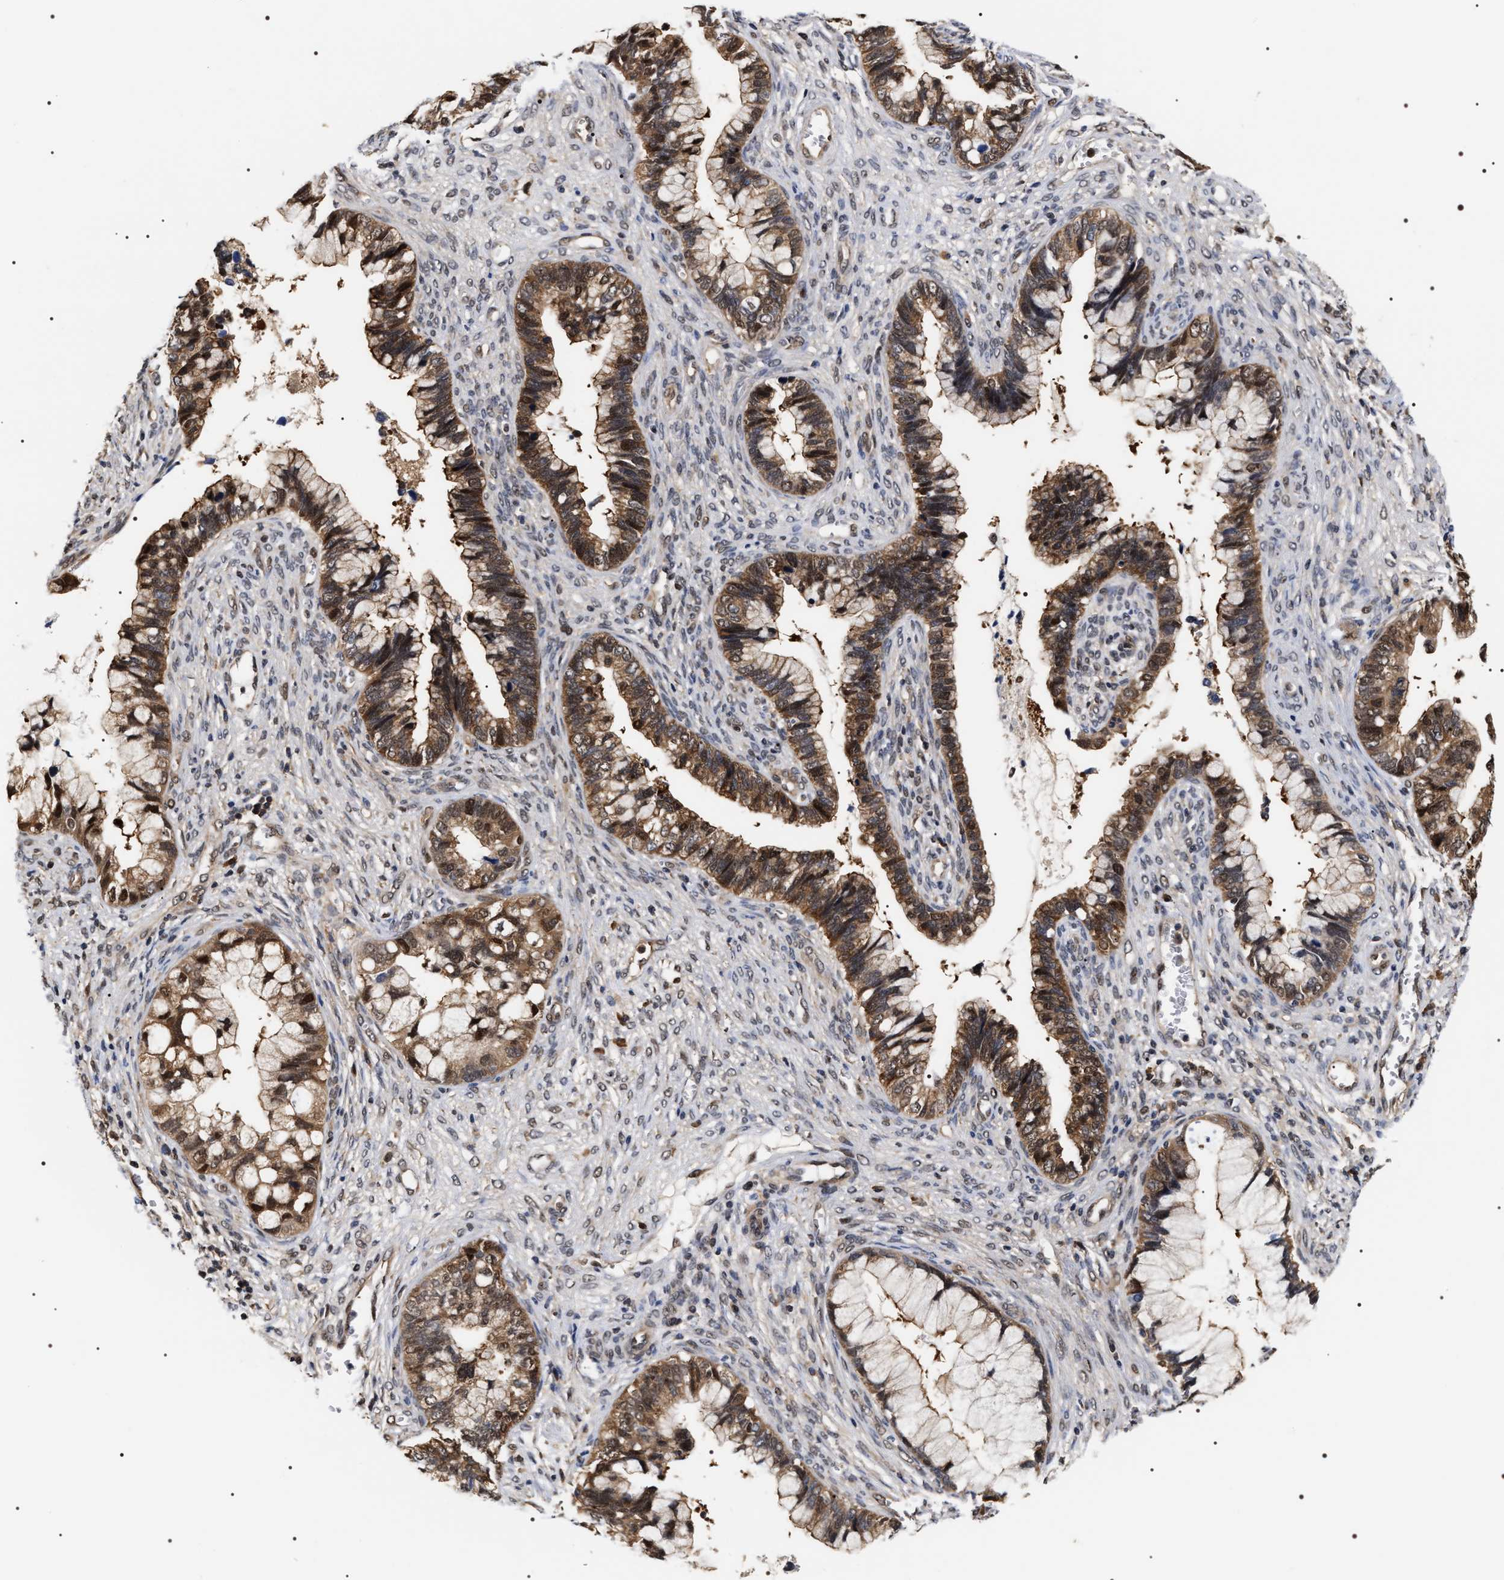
{"staining": {"intensity": "moderate", "quantity": ">75%", "location": "cytoplasmic/membranous,nuclear"}, "tissue": "cervical cancer", "cell_type": "Tumor cells", "image_type": "cancer", "snomed": [{"axis": "morphology", "description": "Adenocarcinoma, NOS"}, {"axis": "topography", "description": "Cervix"}], "caption": "Brown immunohistochemical staining in adenocarcinoma (cervical) demonstrates moderate cytoplasmic/membranous and nuclear expression in approximately >75% of tumor cells.", "gene": "BAG6", "patient": {"sex": "female", "age": 44}}